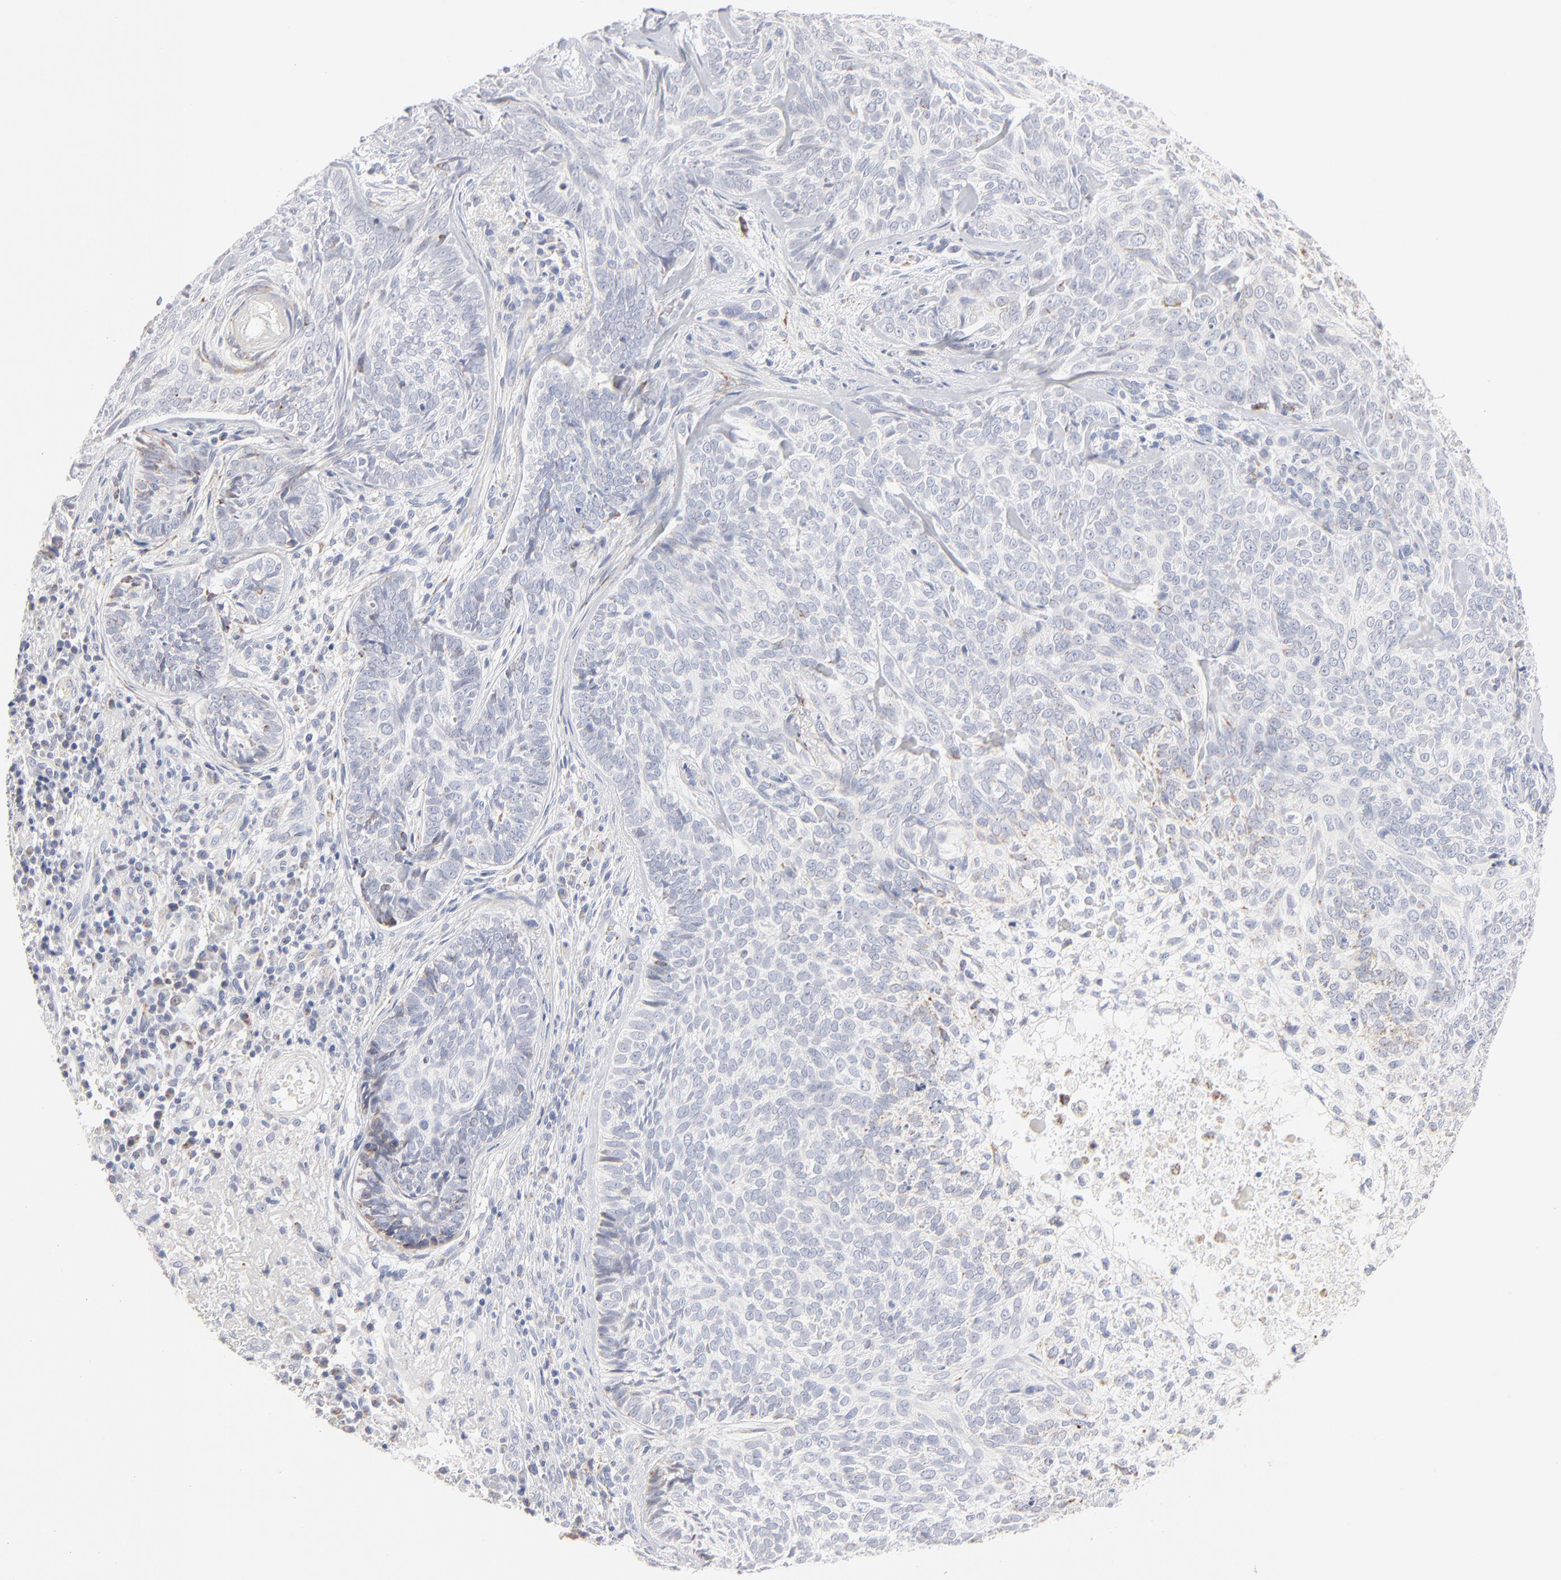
{"staining": {"intensity": "weak", "quantity": "<25%", "location": "cytoplasmic/membranous"}, "tissue": "skin cancer", "cell_type": "Tumor cells", "image_type": "cancer", "snomed": [{"axis": "morphology", "description": "Basal cell carcinoma"}, {"axis": "topography", "description": "Skin"}], "caption": "An IHC photomicrograph of basal cell carcinoma (skin) is shown. There is no staining in tumor cells of basal cell carcinoma (skin). The staining is performed using DAB brown chromogen with nuclei counter-stained in using hematoxylin.", "gene": "MRPL58", "patient": {"sex": "male", "age": 72}}